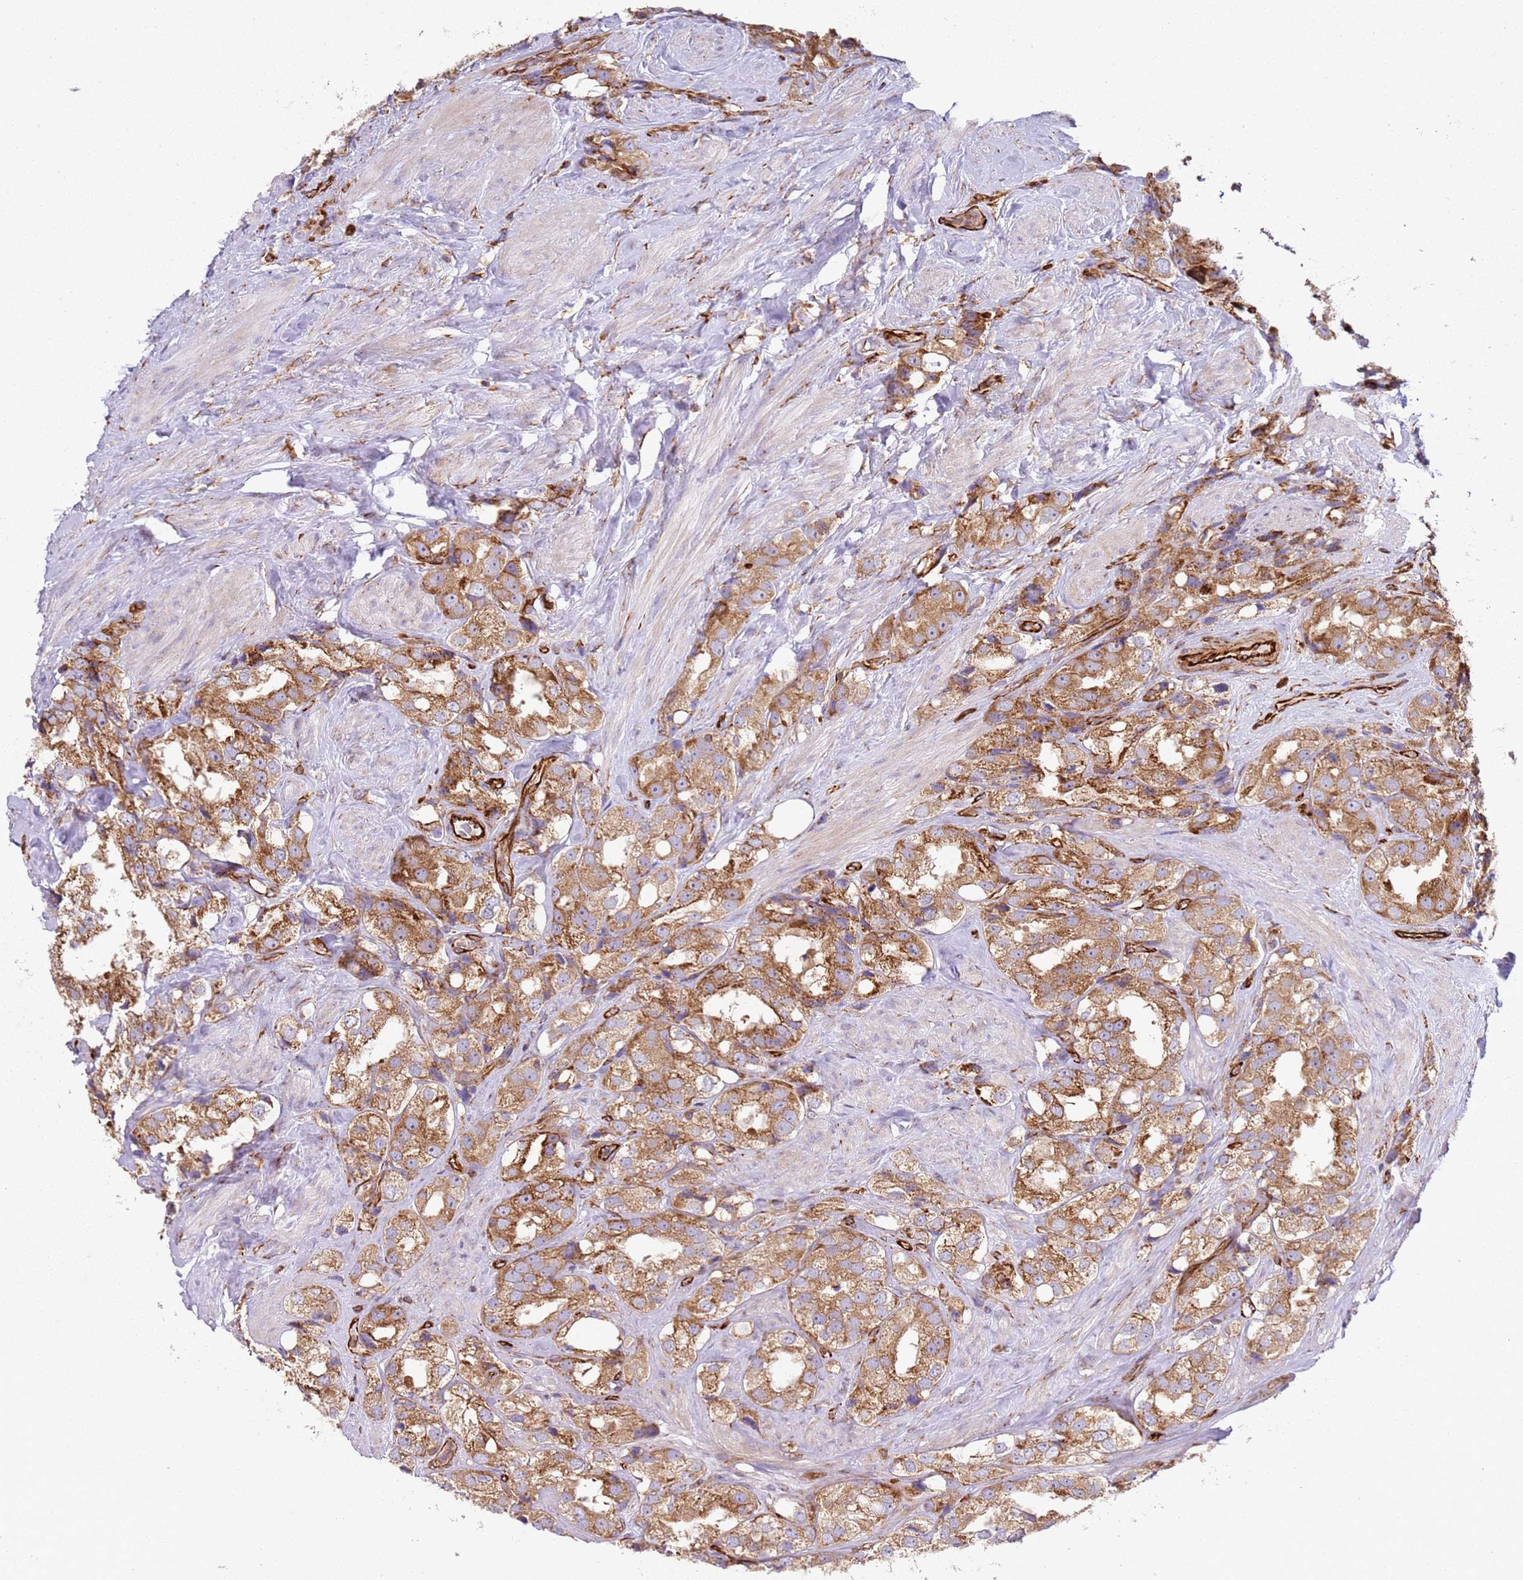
{"staining": {"intensity": "moderate", "quantity": ">75%", "location": "cytoplasmic/membranous"}, "tissue": "prostate cancer", "cell_type": "Tumor cells", "image_type": "cancer", "snomed": [{"axis": "morphology", "description": "Adenocarcinoma, NOS"}, {"axis": "topography", "description": "Prostate"}], "caption": "Protein expression analysis of prostate cancer demonstrates moderate cytoplasmic/membranous staining in approximately >75% of tumor cells.", "gene": "SNAPIN", "patient": {"sex": "male", "age": 79}}